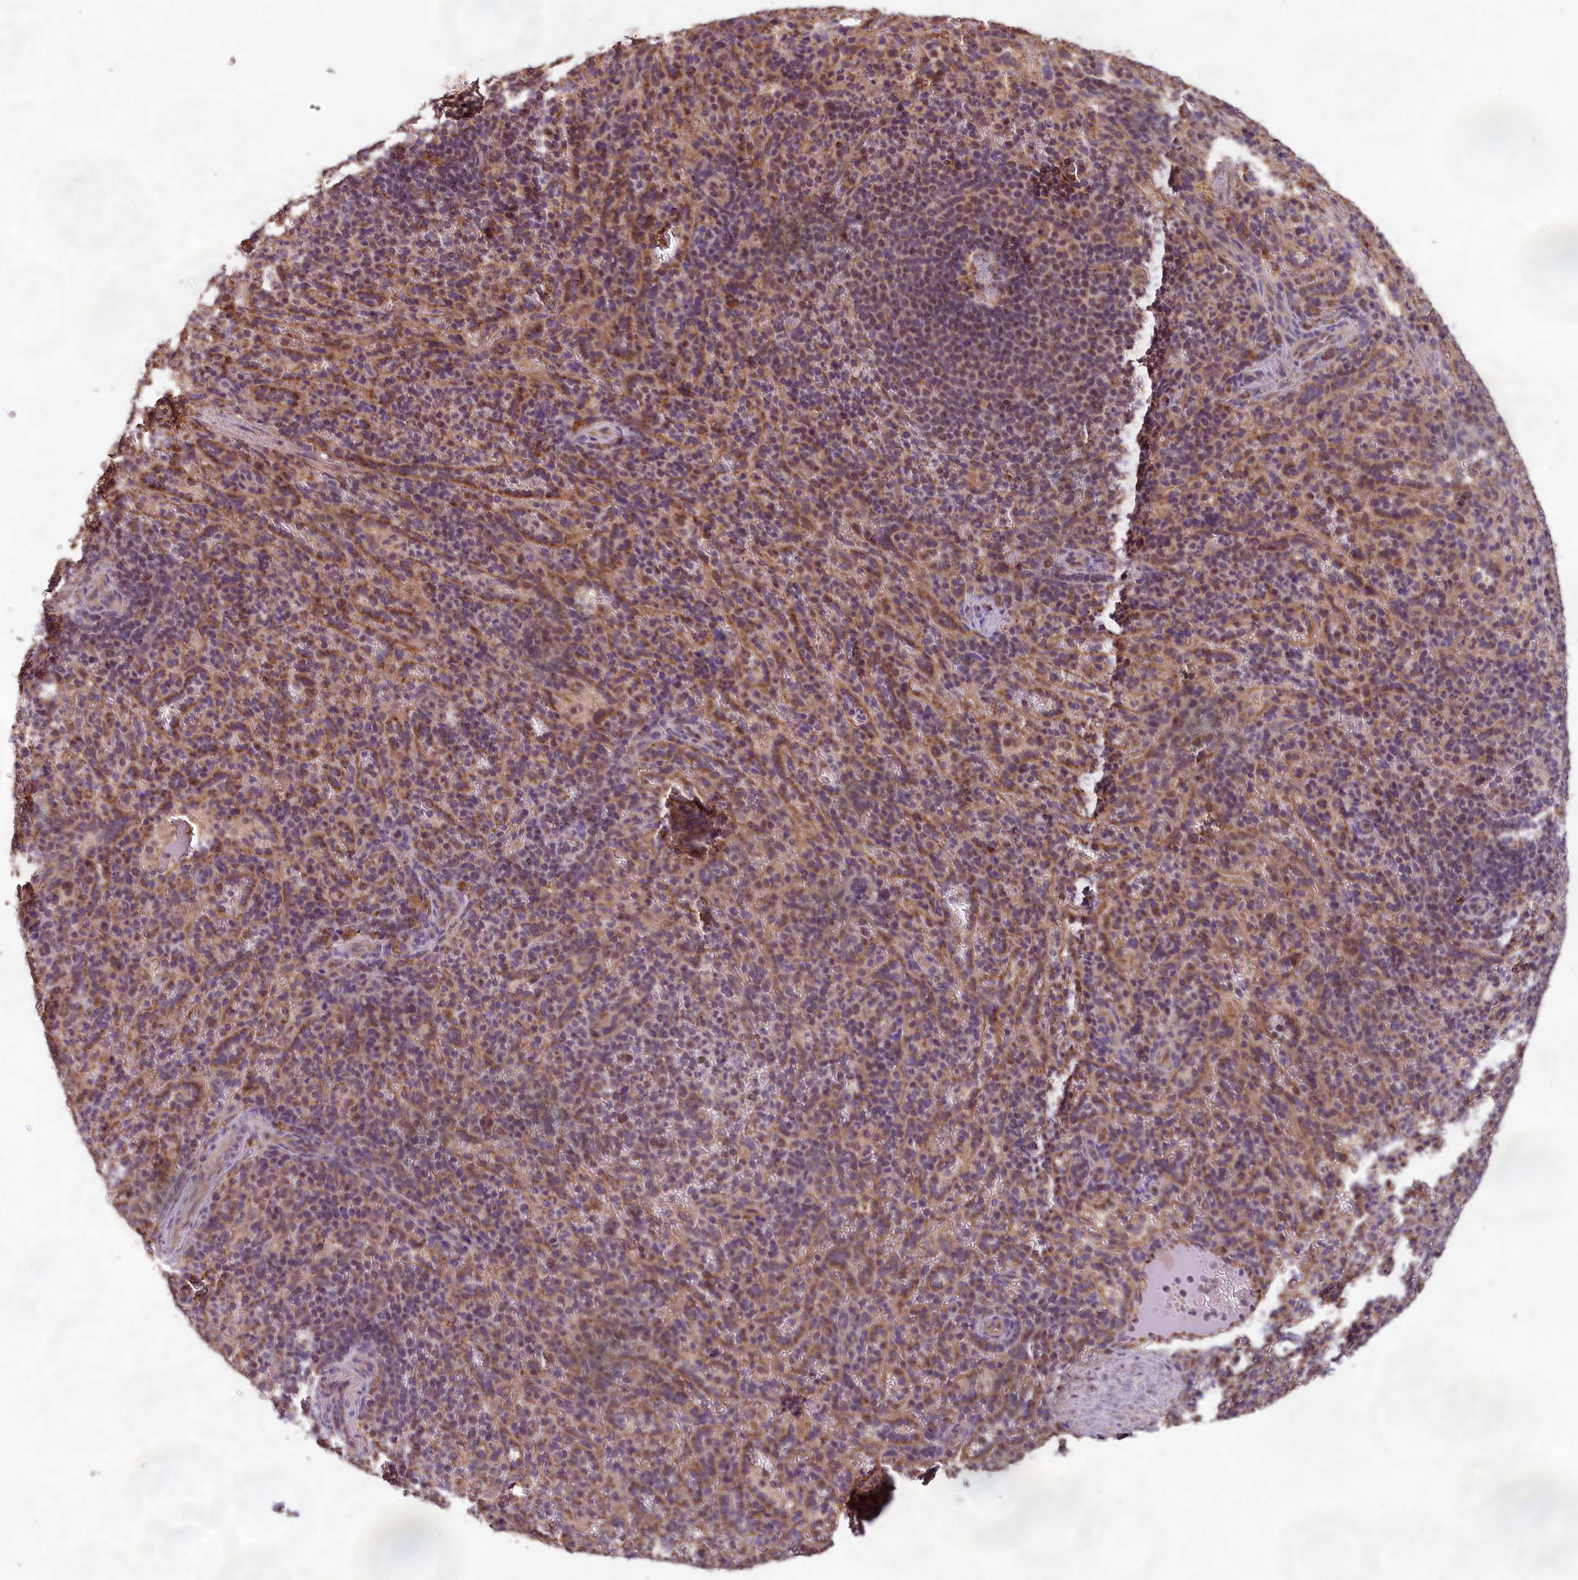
{"staining": {"intensity": "moderate", "quantity": "25%-75%", "location": "cytoplasmic/membranous"}, "tissue": "spleen", "cell_type": "Cells in red pulp", "image_type": "normal", "snomed": [{"axis": "morphology", "description": "Normal tissue, NOS"}, {"axis": "topography", "description": "Spleen"}], "caption": "Immunohistochemical staining of unremarkable spleen exhibits 25%-75% levels of moderate cytoplasmic/membranous protein staining in approximately 25%-75% of cells in red pulp.", "gene": "CCDC15", "patient": {"sex": "female", "age": 21}}